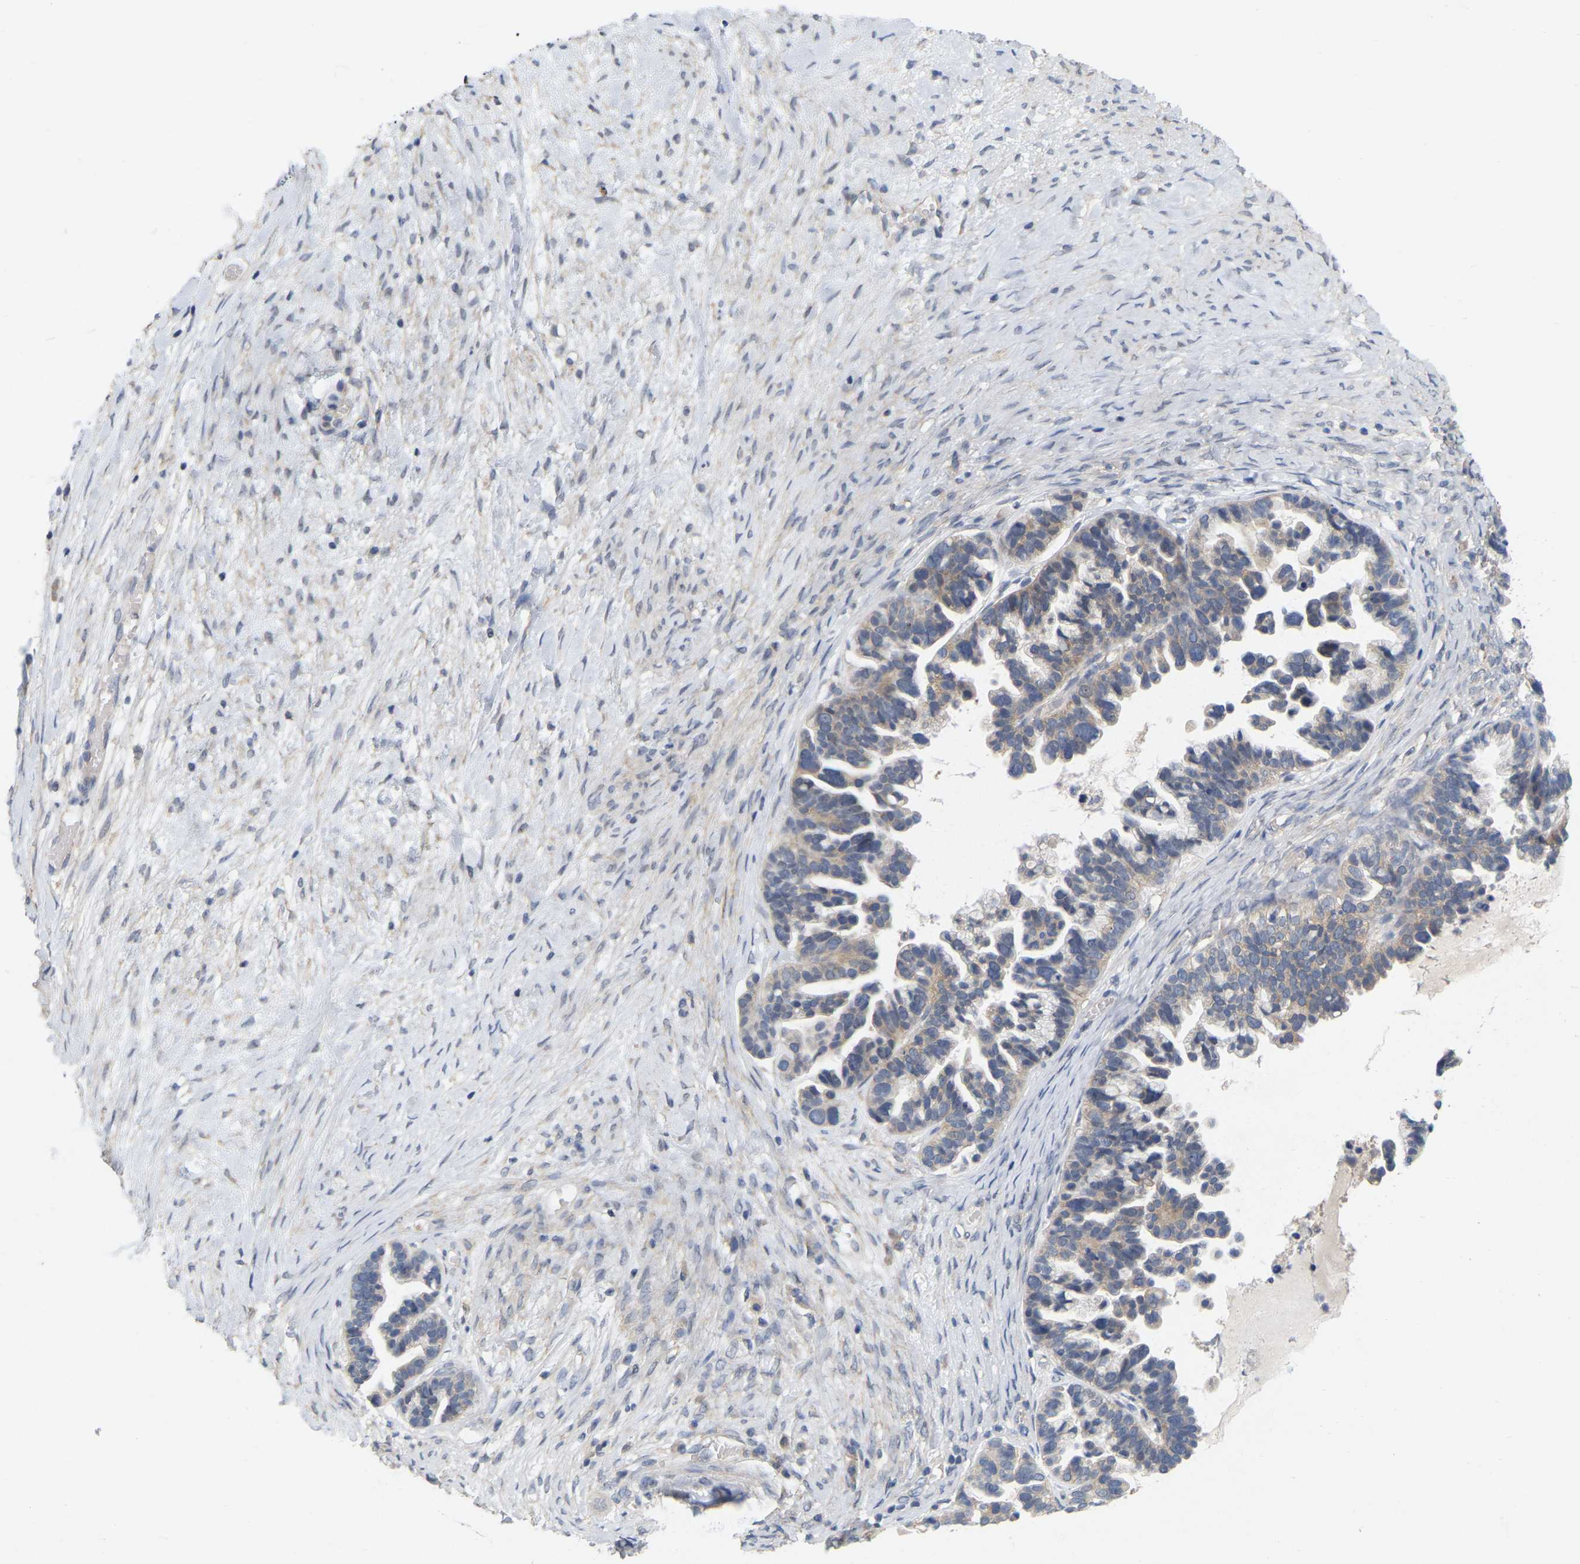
{"staining": {"intensity": "negative", "quantity": "none", "location": "none"}, "tissue": "ovarian cancer", "cell_type": "Tumor cells", "image_type": "cancer", "snomed": [{"axis": "morphology", "description": "Cystadenocarcinoma, serous, NOS"}, {"axis": "topography", "description": "Ovary"}], "caption": "The image shows no staining of tumor cells in serous cystadenocarcinoma (ovarian).", "gene": "WIPI2", "patient": {"sex": "female", "age": 56}}